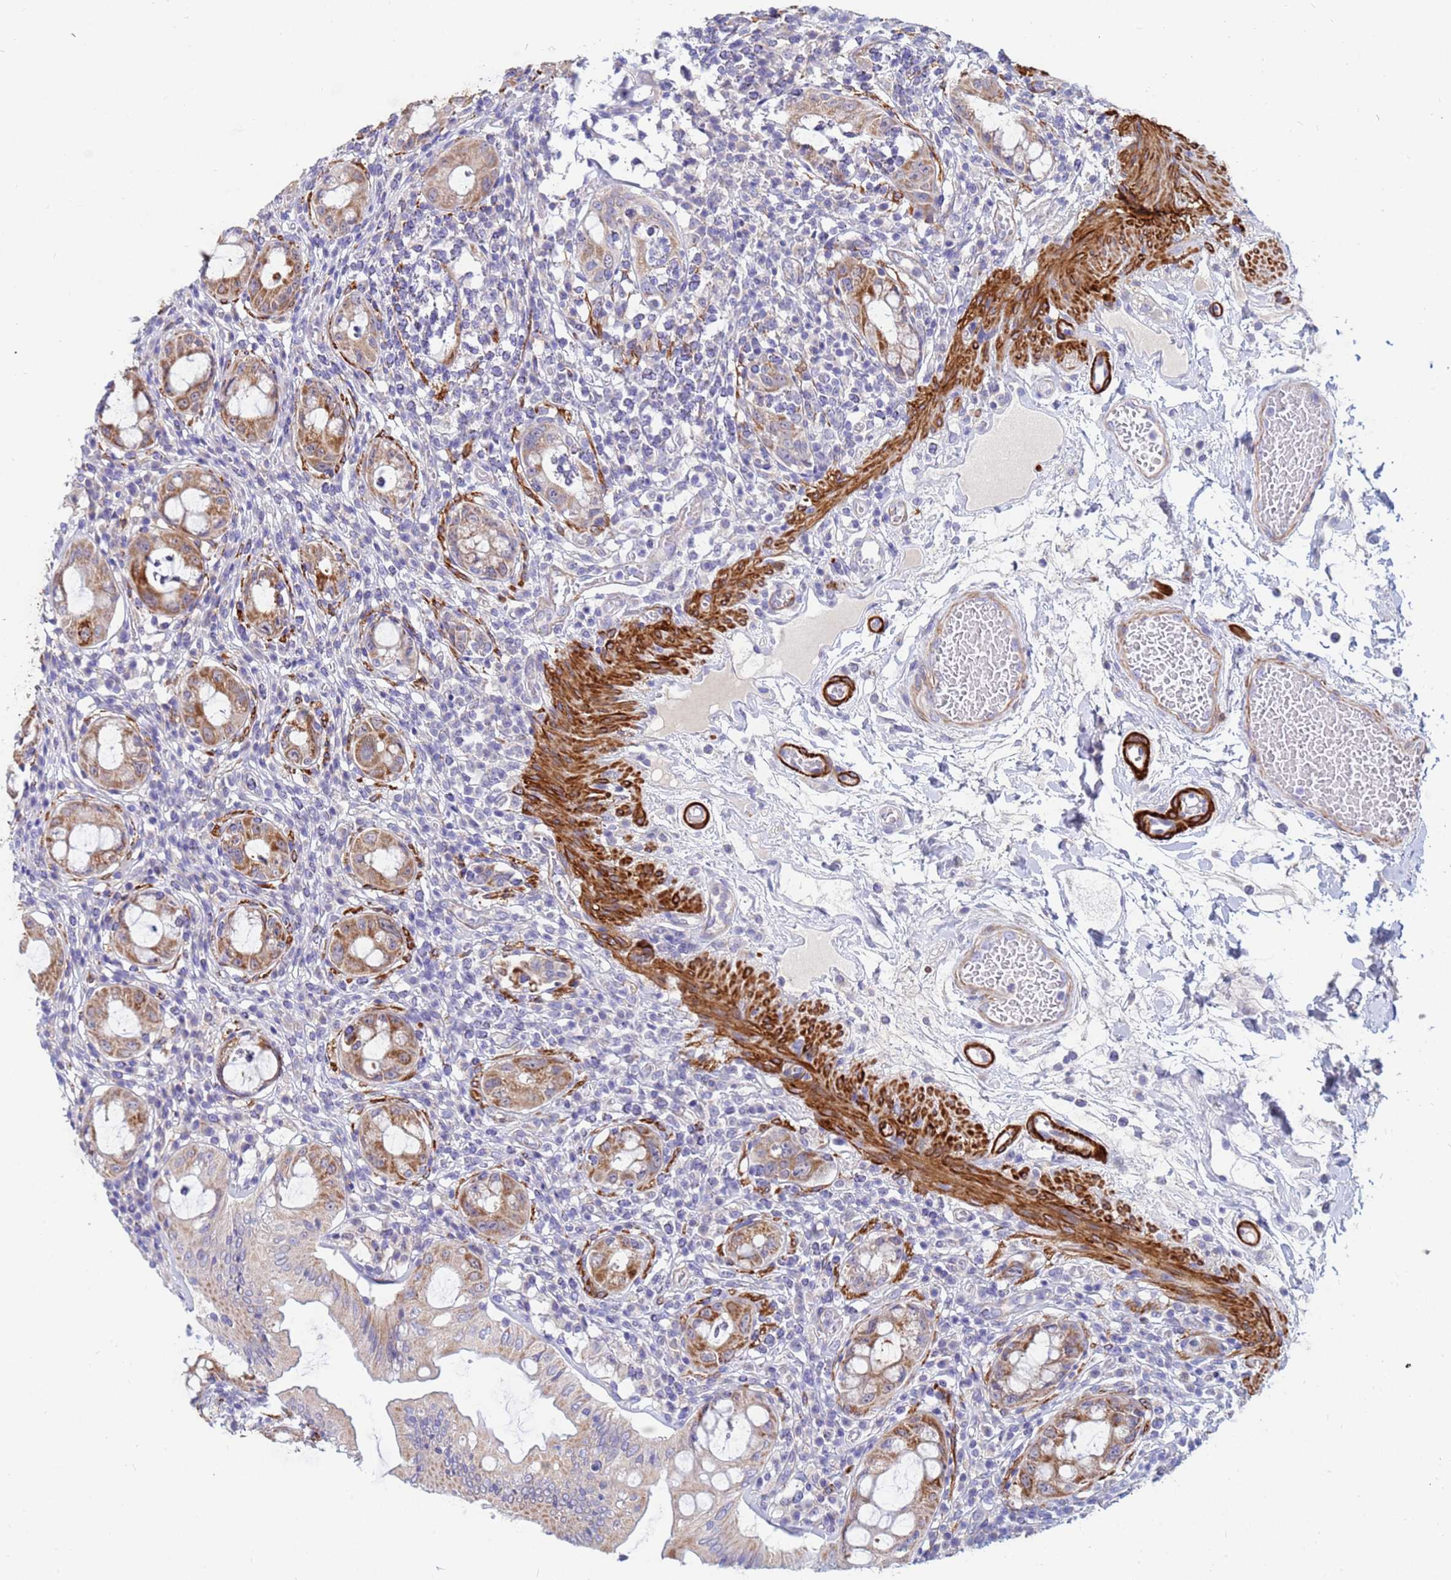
{"staining": {"intensity": "moderate", "quantity": ">75%", "location": "cytoplasmic/membranous"}, "tissue": "rectum", "cell_type": "Glandular cells", "image_type": "normal", "snomed": [{"axis": "morphology", "description": "Normal tissue, NOS"}, {"axis": "topography", "description": "Rectum"}], "caption": "Immunohistochemical staining of normal rectum displays moderate cytoplasmic/membranous protein staining in approximately >75% of glandular cells.", "gene": "SDR39U1", "patient": {"sex": "female", "age": 57}}